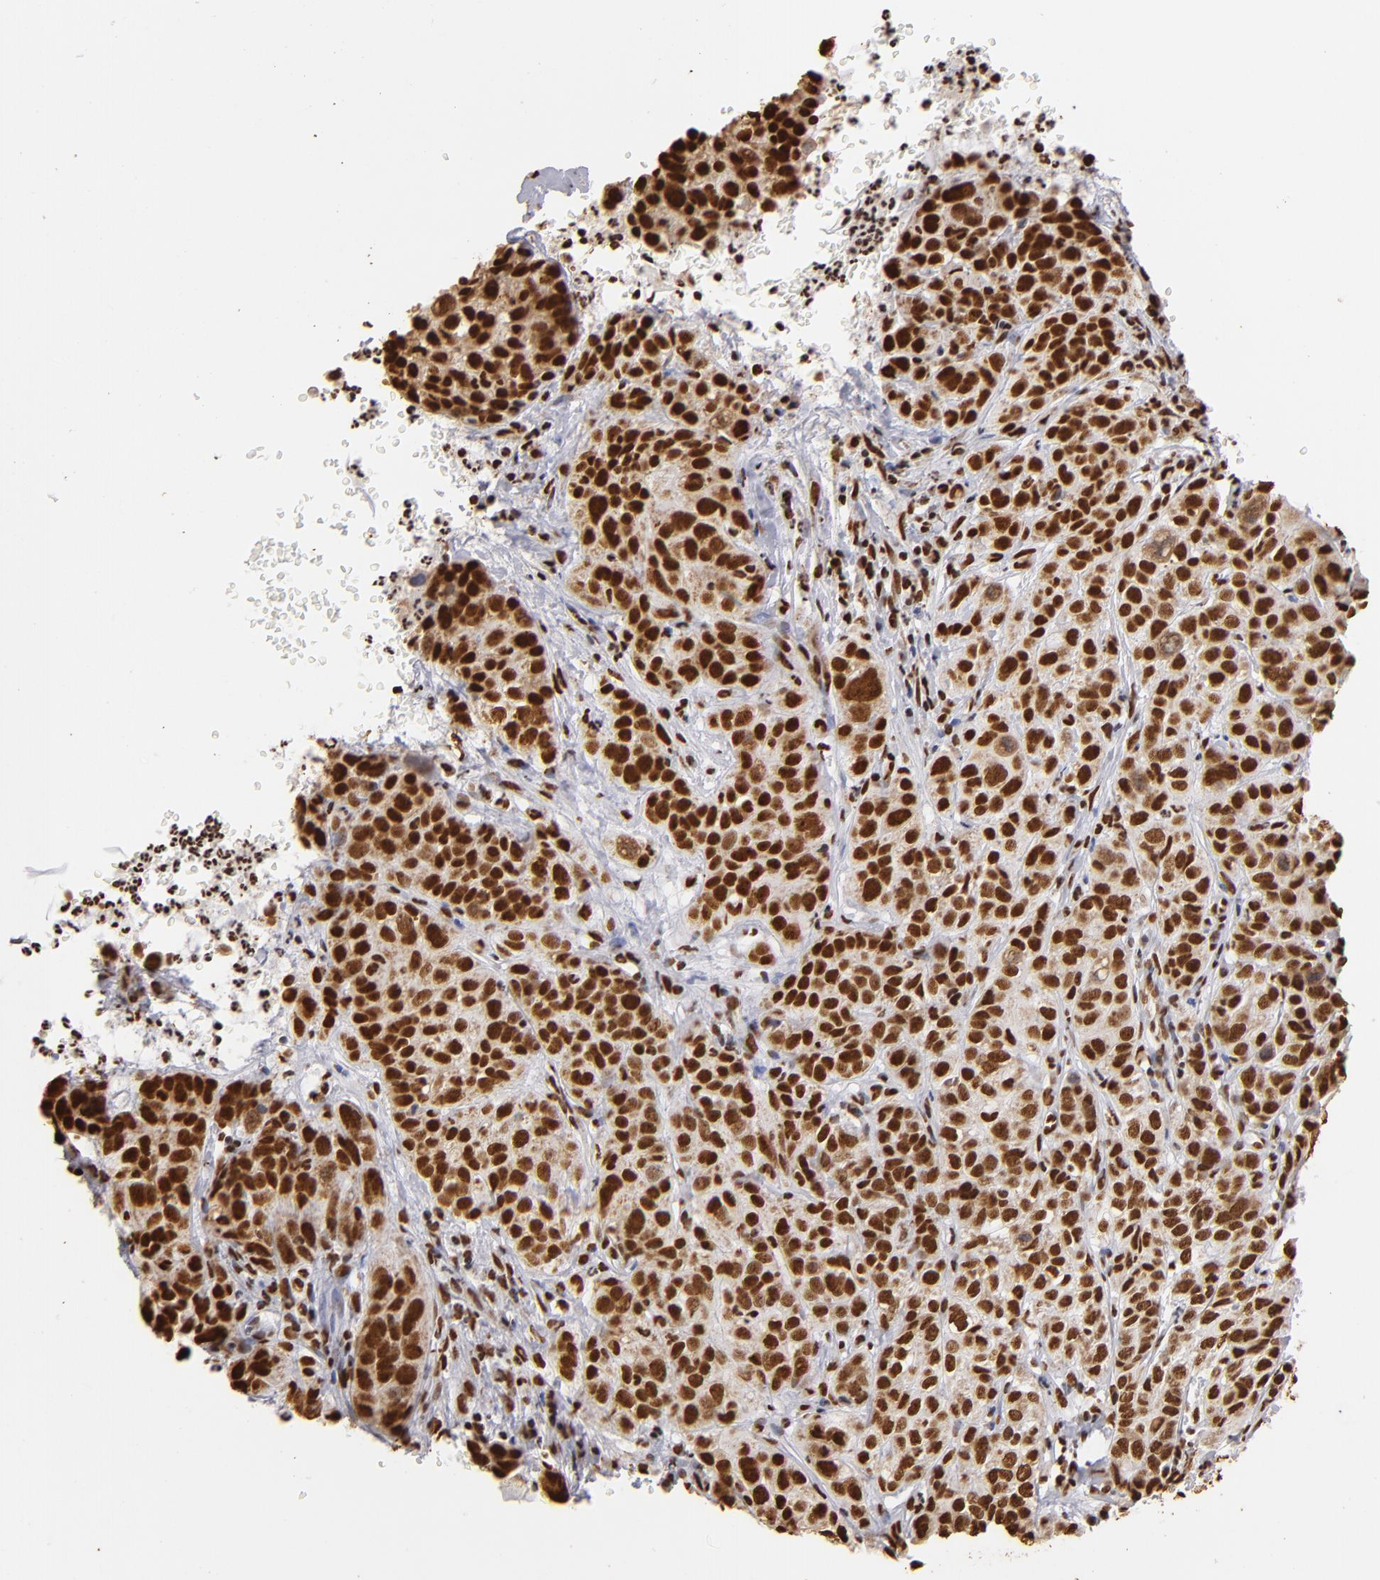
{"staining": {"intensity": "strong", "quantity": ">75%", "location": "nuclear"}, "tissue": "cervical cancer", "cell_type": "Tumor cells", "image_type": "cancer", "snomed": [{"axis": "morphology", "description": "Squamous cell carcinoma, NOS"}, {"axis": "topography", "description": "Cervix"}], "caption": "A high-resolution micrograph shows IHC staining of cervical cancer, which displays strong nuclear expression in approximately >75% of tumor cells.", "gene": "ILF3", "patient": {"sex": "female", "age": 38}}